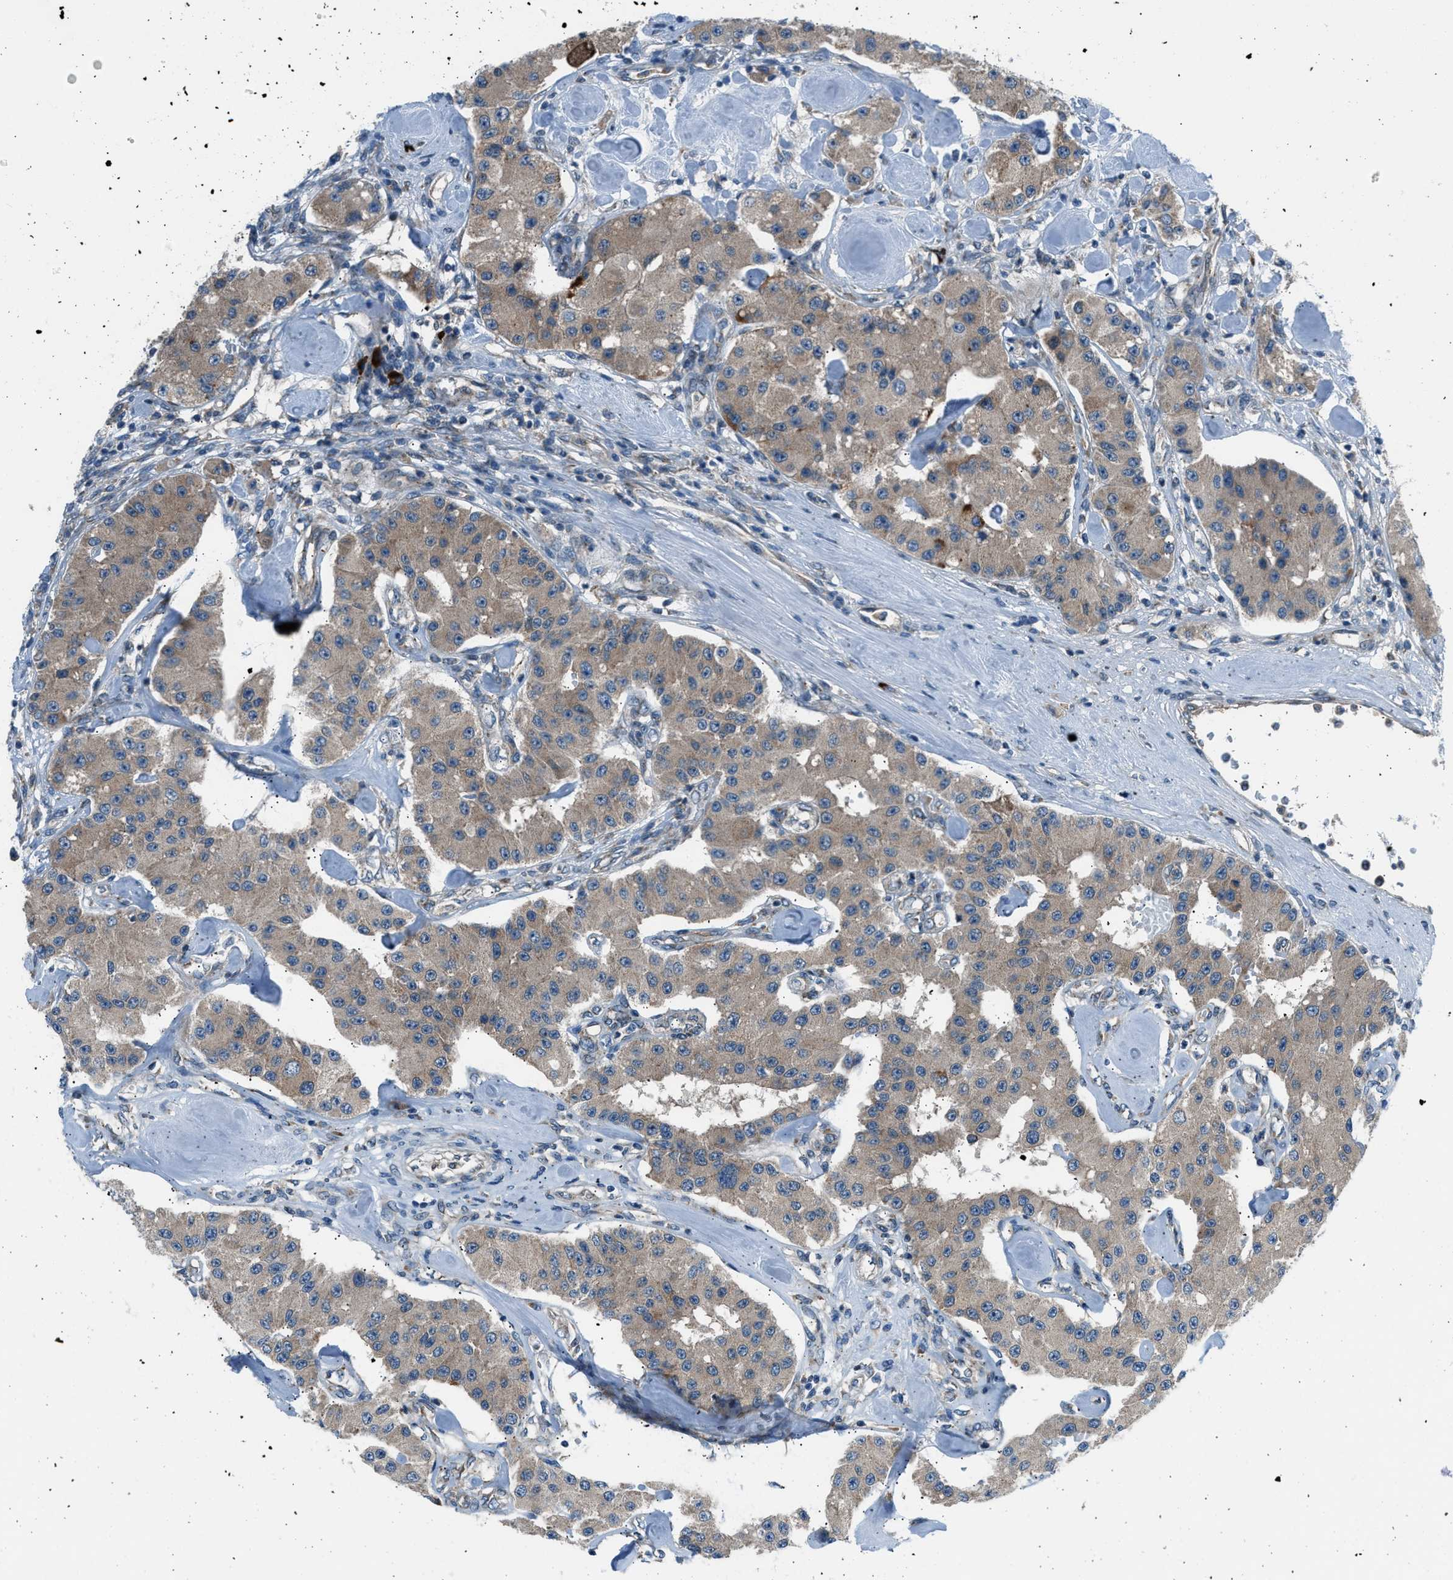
{"staining": {"intensity": "moderate", "quantity": ">75%", "location": "cytoplasmic/membranous"}, "tissue": "carcinoid", "cell_type": "Tumor cells", "image_type": "cancer", "snomed": [{"axis": "morphology", "description": "Carcinoid, malignant, NOS"}, {"axis": "topography", "description": "Pancreas"}], "caption": "A brown stain highlights moderate cytoplasmic/membranous positivity of a protein in human carcinoid (malignant) tumor cells.", "gene": "EDARADD", "patient": {"sex": "male", "age": 41}}